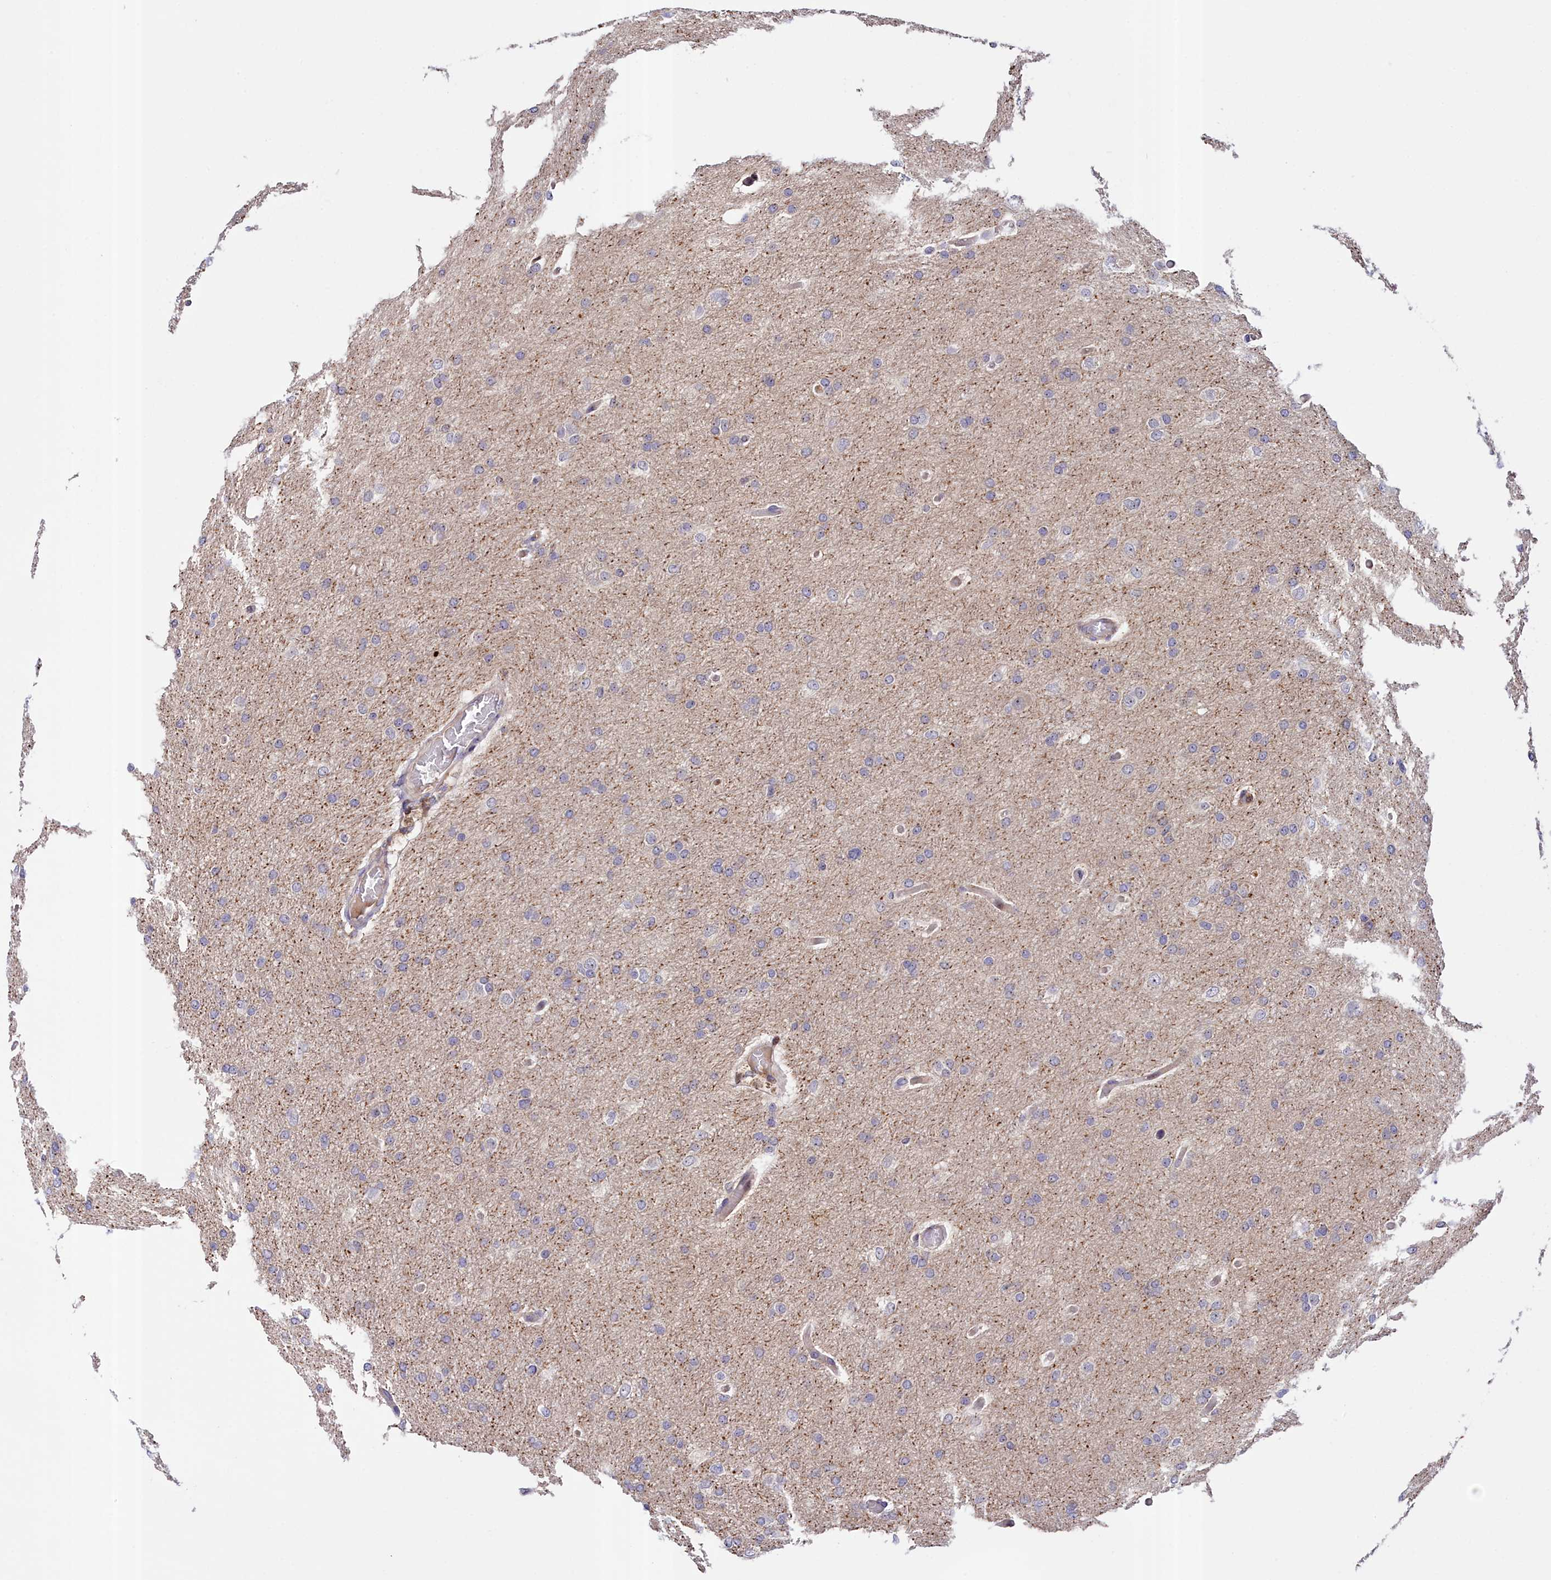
{"staining": {"intensity": "negative", "quantity": "none", "location": "none"}, "tissue": "glioma", "cell_type": "Tumor cells", "image_type": "cancer", "snomed": [{"axis": "morphology", "description": "Glioma, malignant, High grade"}, {"axis": "topography", "description": "Cerebral cortex"}], "caption": "Immunohistochemistry of malignant glioma (high-grade) reveals no expression in tumor cells.", "gene": "NEURL4", "patient": {"sex": "female", "age": 36}}